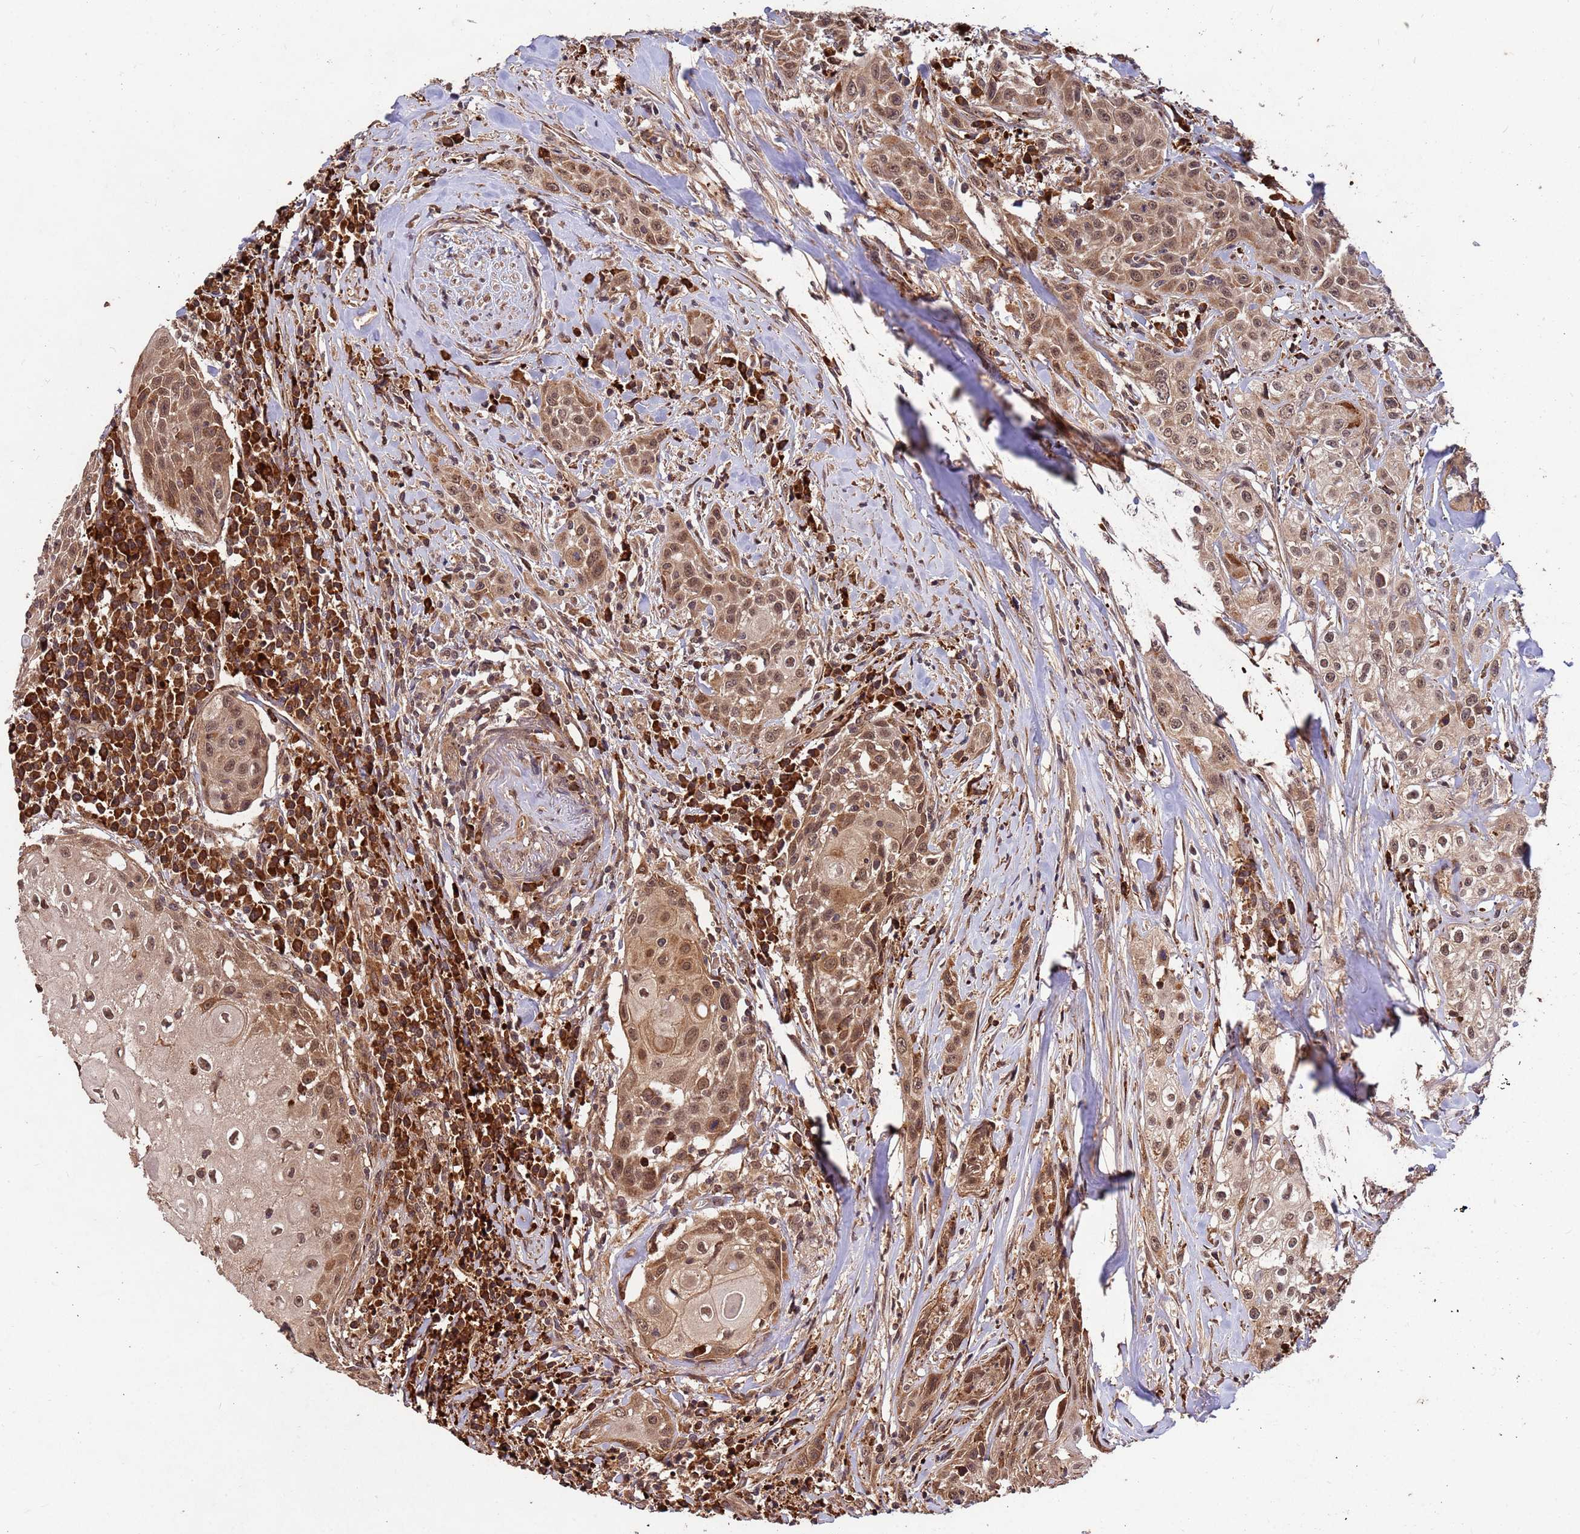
{"staining": {"intensity": "moderate", "quantity": ">75%", "location": "cytoplasmic/membranous,nuclear"}, "tissue": "head and neck cancer", "cell_type": "Tumor cells", "image_type": "cancer", "snomed": [{"axis": "morphology", "description": "Squamous cell carcinoma, NOS"}, {"axis": "topography", "description": "Oral tissue"}, {"axis": "topography", "description": "Head-Neck"}], "caption": "The immunohistochemical stain labels moderate cytoplasmic/membranous and nuclear staining in tumor cells of head and neck cancer tissue. Nuclei are stained in blue.", "gene": "ZNF619", "patient": {"sex": "female", "age": 82}}